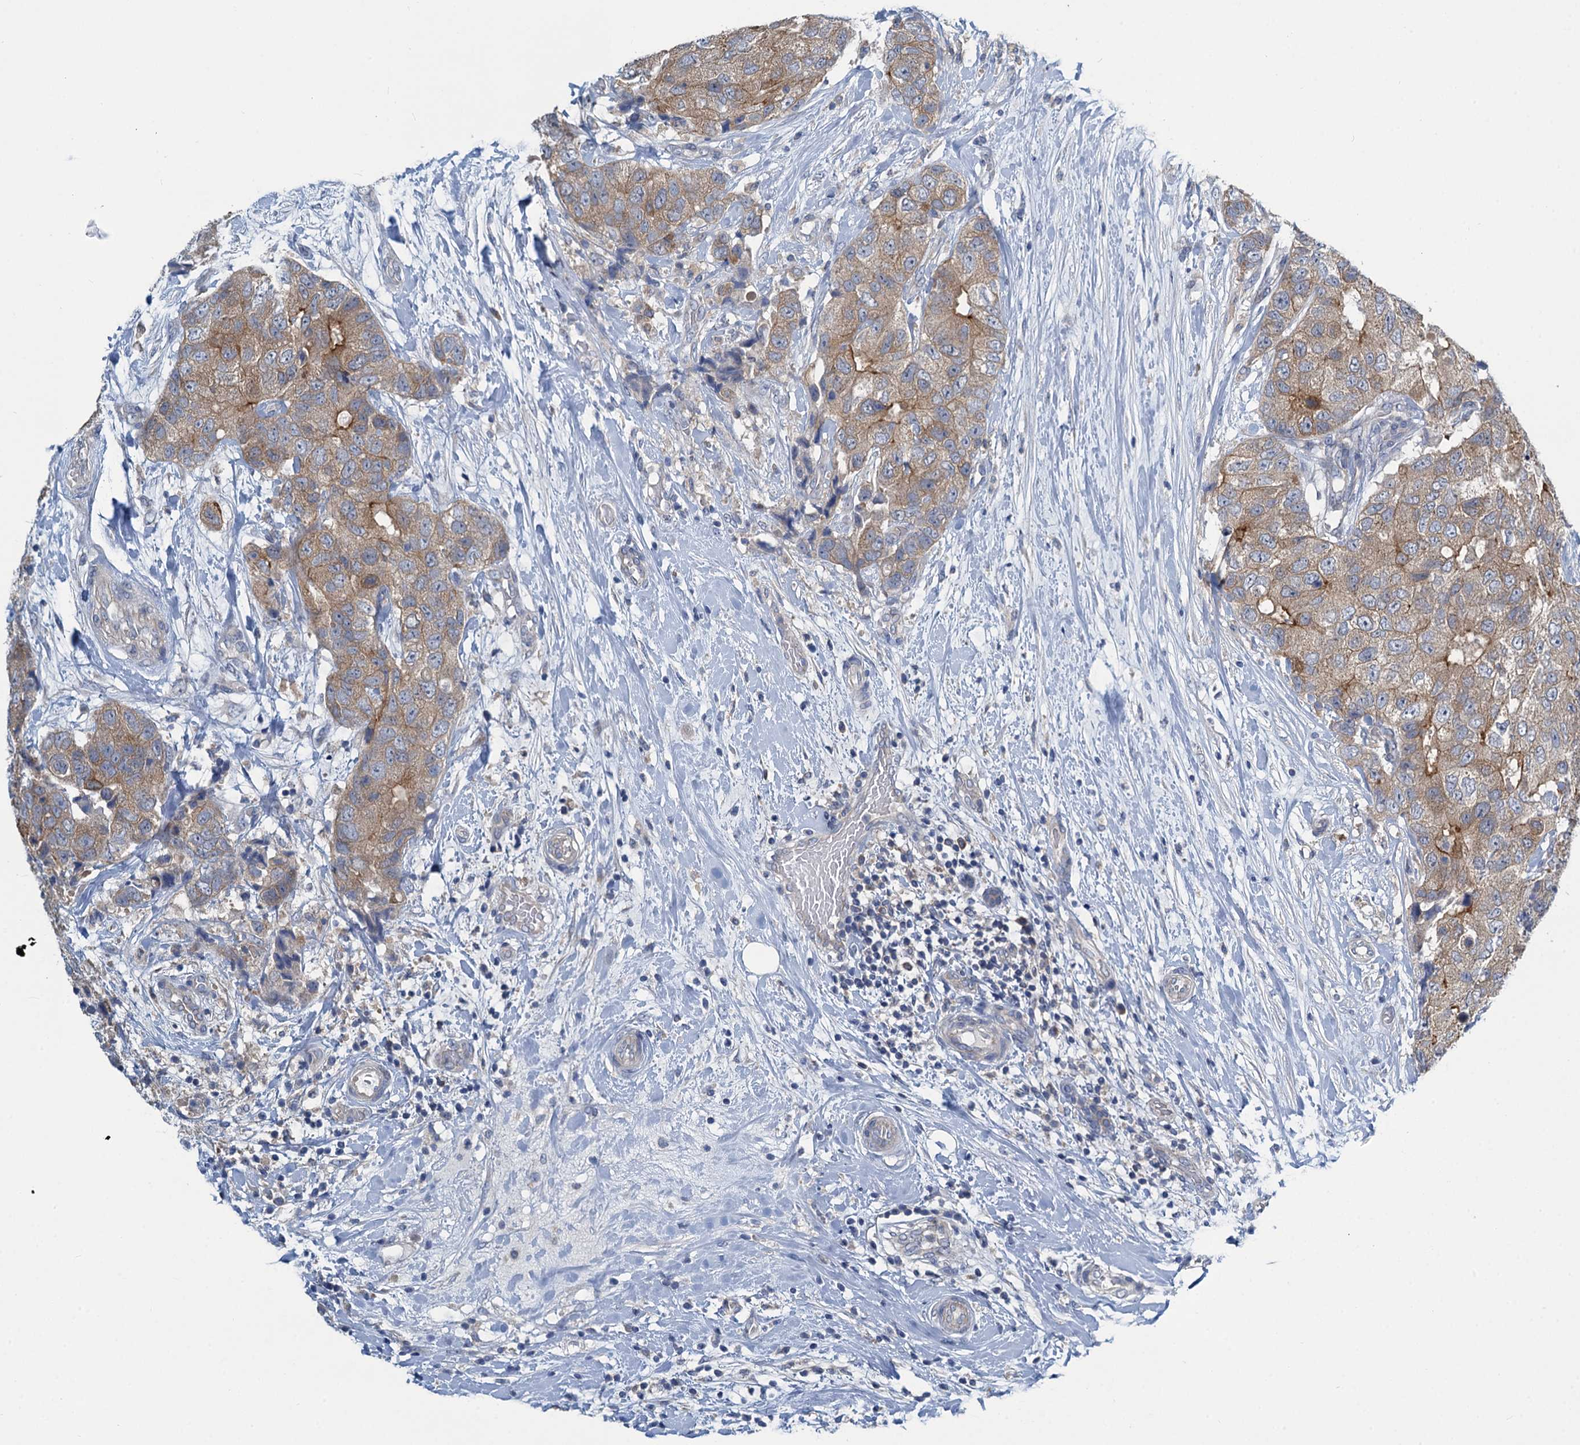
{"staining": {"intensity": "moderate", "quantity": ">75%", "location": "cytoplasmic/membranous"}, "tissue": "breast cancer", "cell_type": "Tumor cells", "image_type": "cancer", "snomed": [{"axis": "morphology", "description": "Duct carcinoma"}, {"axis": "topography", "description": "Breast"}], "caption": "Tumor cells demonstrate medium levels of moderate cytoplasmic/membranous staining in approximately >75% of cells in human breast invasive ductal carcinoma.", "gene": "SNAP29", "patient": {"sex": "female", "age": 62}}